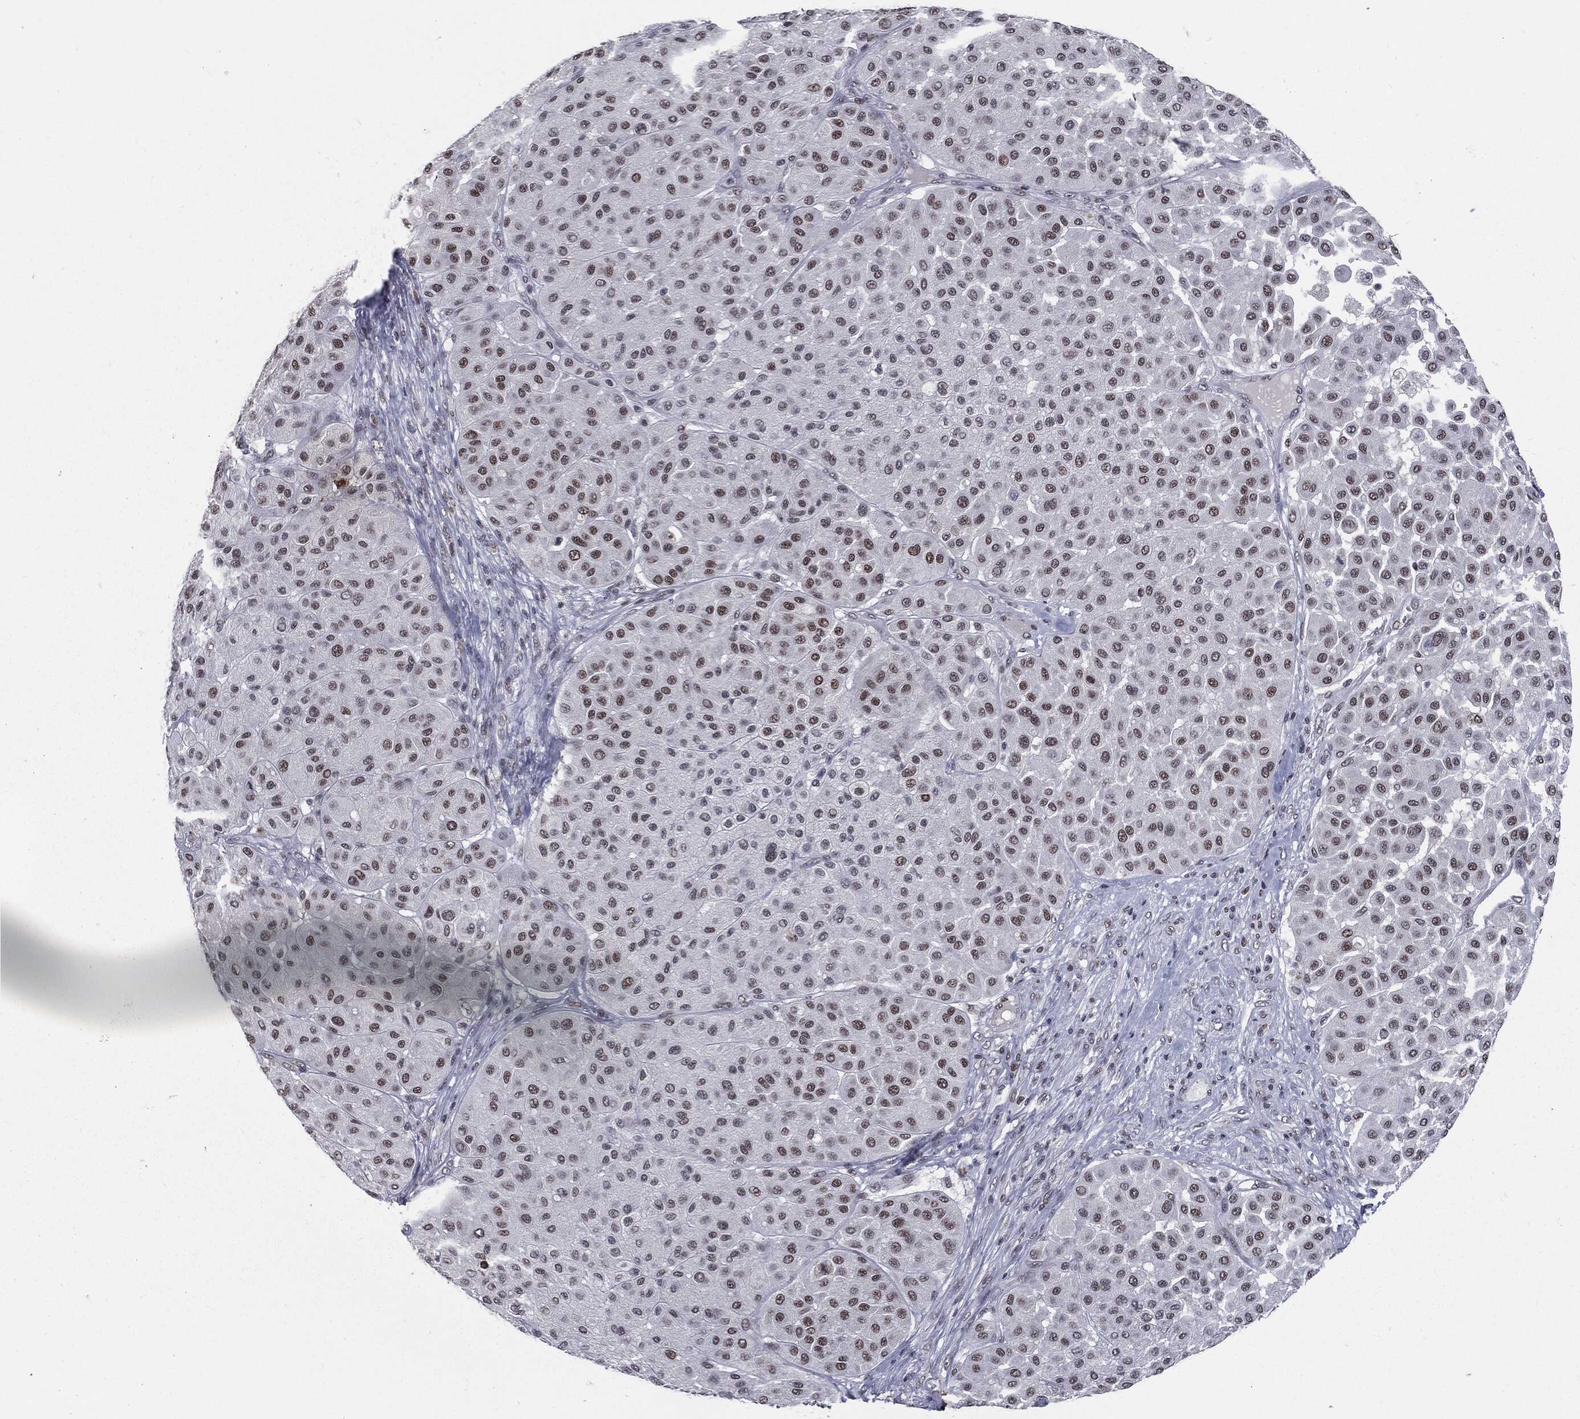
{"staining": {"intensity": "moderate", "quantity": "25%-75%", "location": "nuclear"}, "tissue": "melanoma", "cell_type": "Tumor cells", "image_type": "cancer", "snomed": [{"axis": "morphology", "description": "Malignant melanoma, Metastatic site"}, {"axis": "topography", "description": "Smooth muscle"}], "caption": "DAB immunohistochemical staining of melanoma demonstrates moderate nuclear protein expression in about 25%-75% of tumor cells. (Stains: DAB (3,3'-diaminobenzidine) in brown, nuclei in blue, Microscopy: brightfield microscopy at high magnification).", "gene": "ANXA1", "patient": {"sex": "male", "age": 41}}